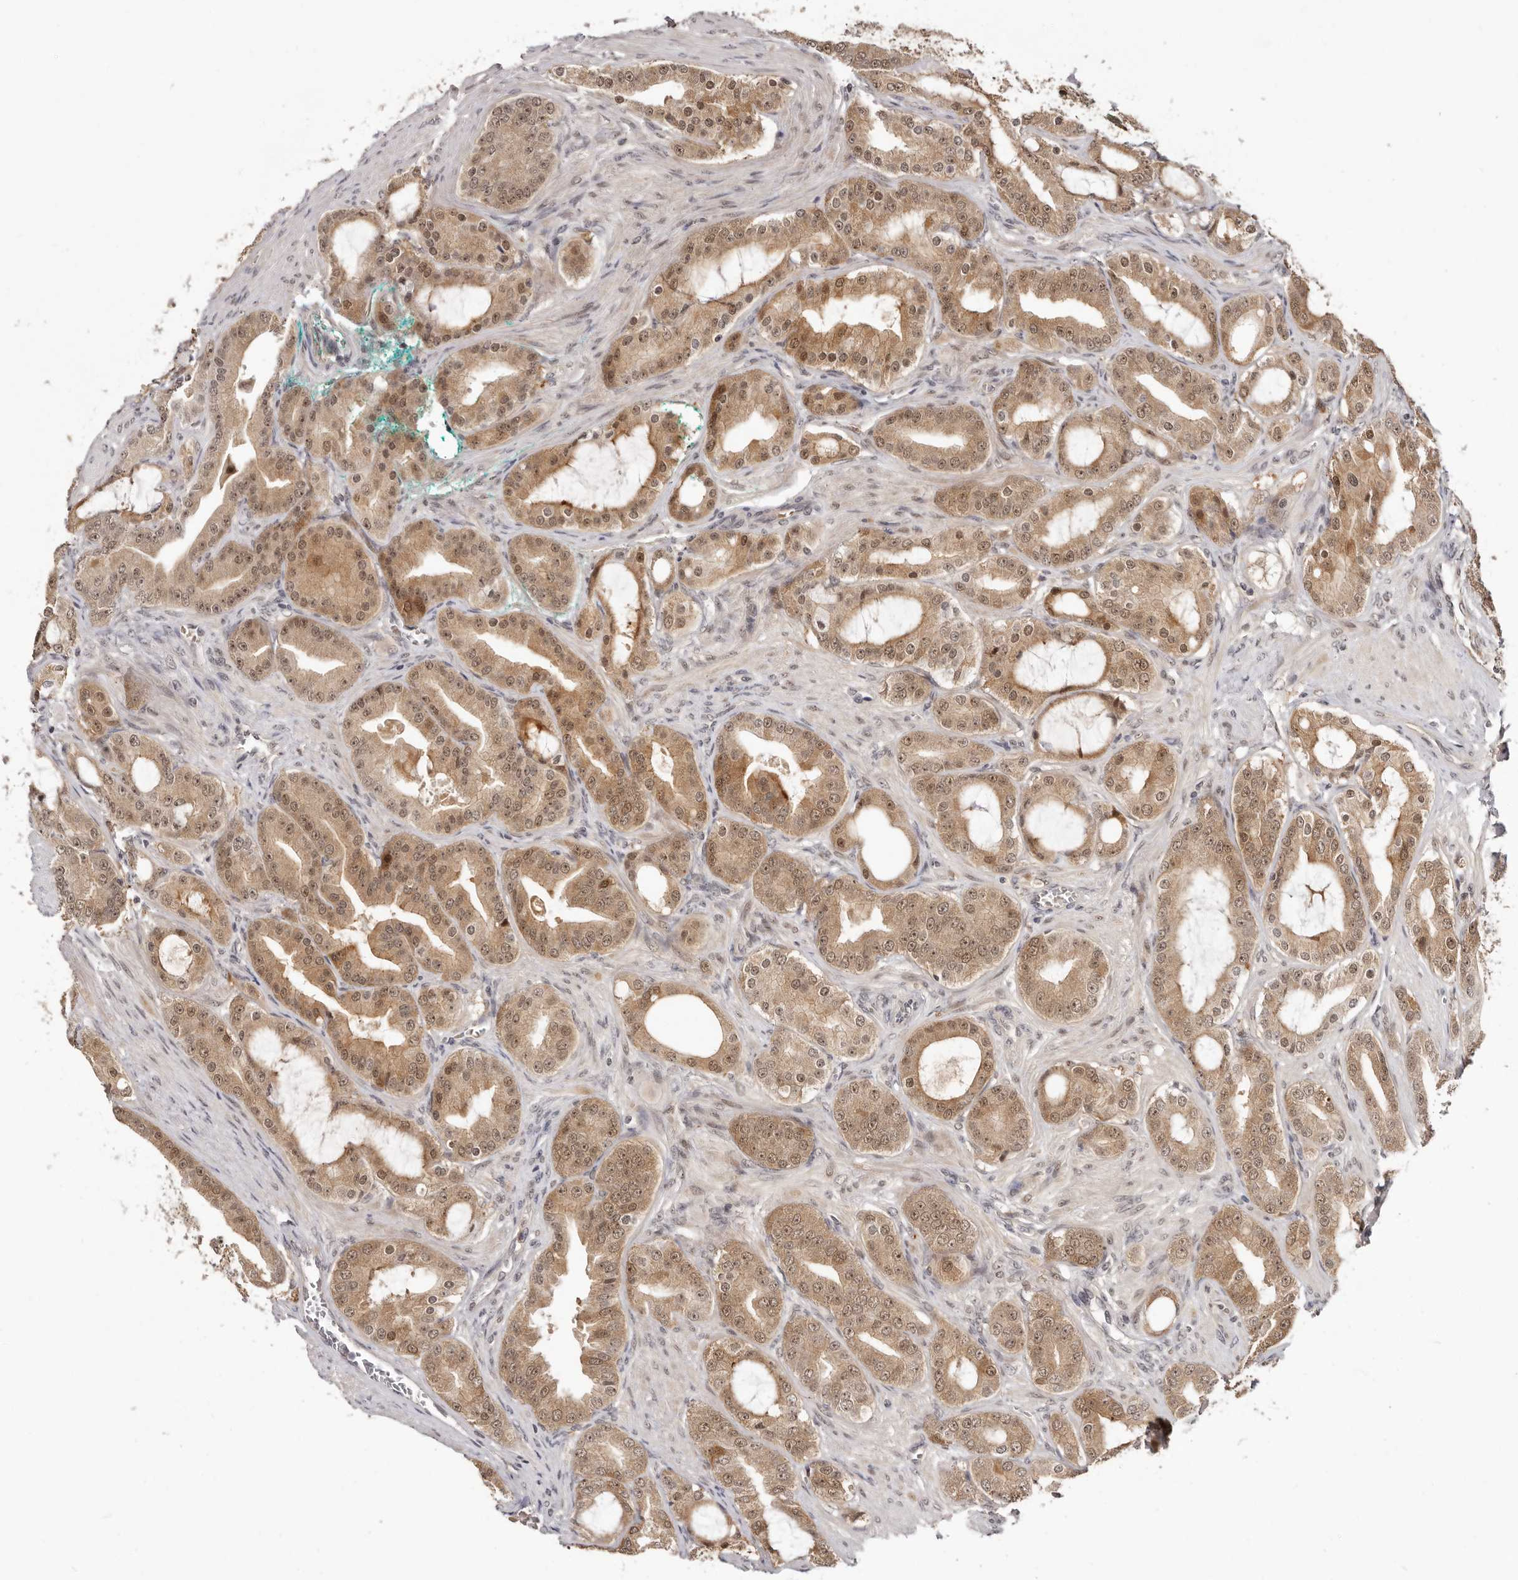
{"staining": {"intensity": "moderate", "quantity": ">75%", "location": "cytoplasmic/membranous,nuclear"}, "tissue": "prostate cancer", "cell_type": "Tumor cells", "image_type": "cancer", "snomed": [{"axis": "morphology", "description": "Adenocarcinoma, High grade"}, {"axis": "topography", "description": "Prostate"}], "caption": "This is a photomicrograph of IHC staining of adenocarcinoma (high-grade) (prostate), which shows moderate staining in the cytoplasmic/membranous and nuclear of tumor cells.", "gene": "MED8", "patient": {"sex": "male", "age": 60}}